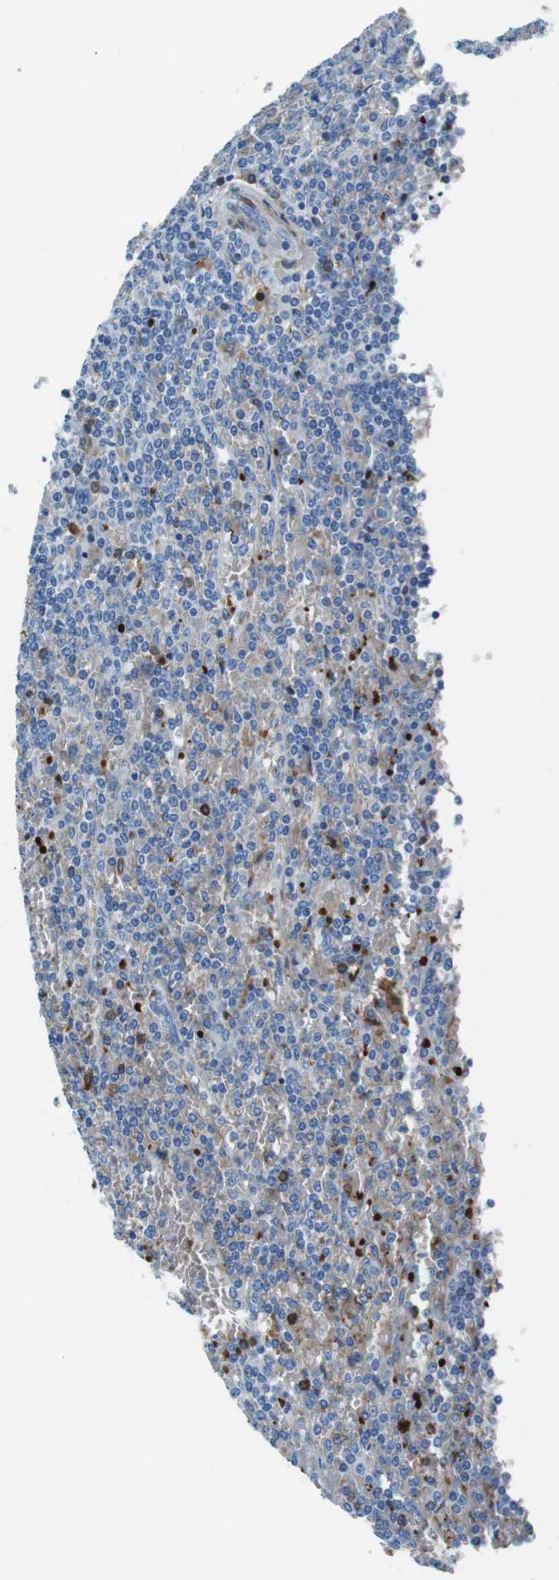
{"staining": {"intensity": "weak", "quantity": "25%-75%", "location": "cytoplasmic/membranous"}, "tissue": "lymphoma", "cell_type": "Tumor cells", "image_type": "cancer", "snomed": [{"axis": "morphology", "description": "Malignant lymphoma, non-Hodgkin's type, Low grade"}, {"axis": "topography", "description": "Spleen"}], "caption": "Immunohistochemical staining of malignant lymphoma, non-Hodgkin's type (low-grade) displays low levels of weak cytoplasmic/membranous protein staining in about 25%-75% of tumor cells.", "gene": "TFAP2C", "patient": {"sex": "female", "age": 19}}